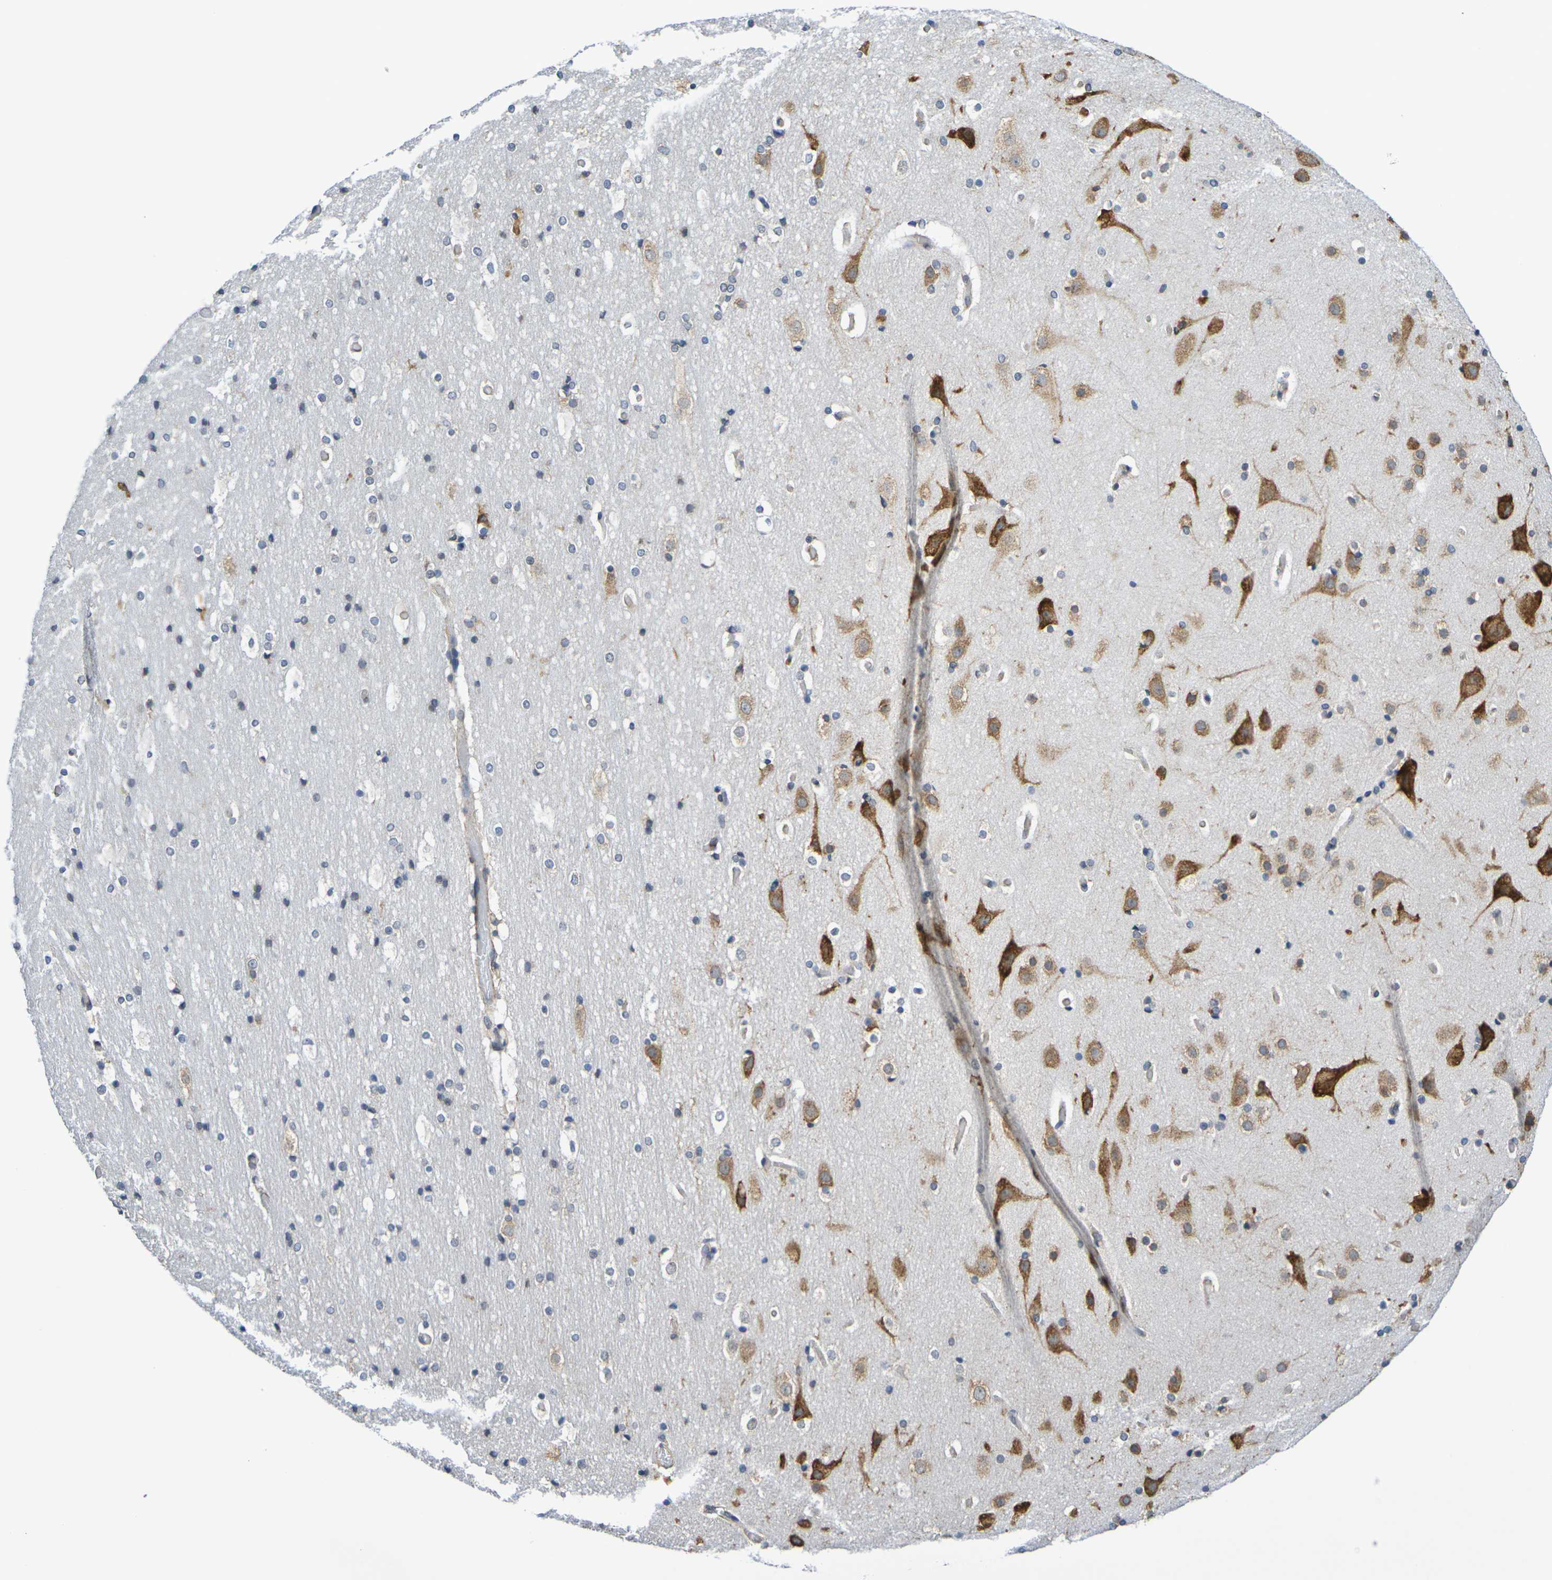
{"staining": {"intensity": "negative", "quantity": "none", "location": "none"}, "tissue": "cerebral cortex", "cell_type": "Endothelial cells", "image_type": "normal", "snomed": [{"axis": "morphology", "description": "Normal tissue, NOS"}, {"axis": "topography", "description": "Cerebral cortex"}], "caption": "Cerebral cortex stained for a protein using IHC shows no positivity endothelial cells.", "gene": "CHRNB1", "patient": {"sex": "male", "age": 57}}